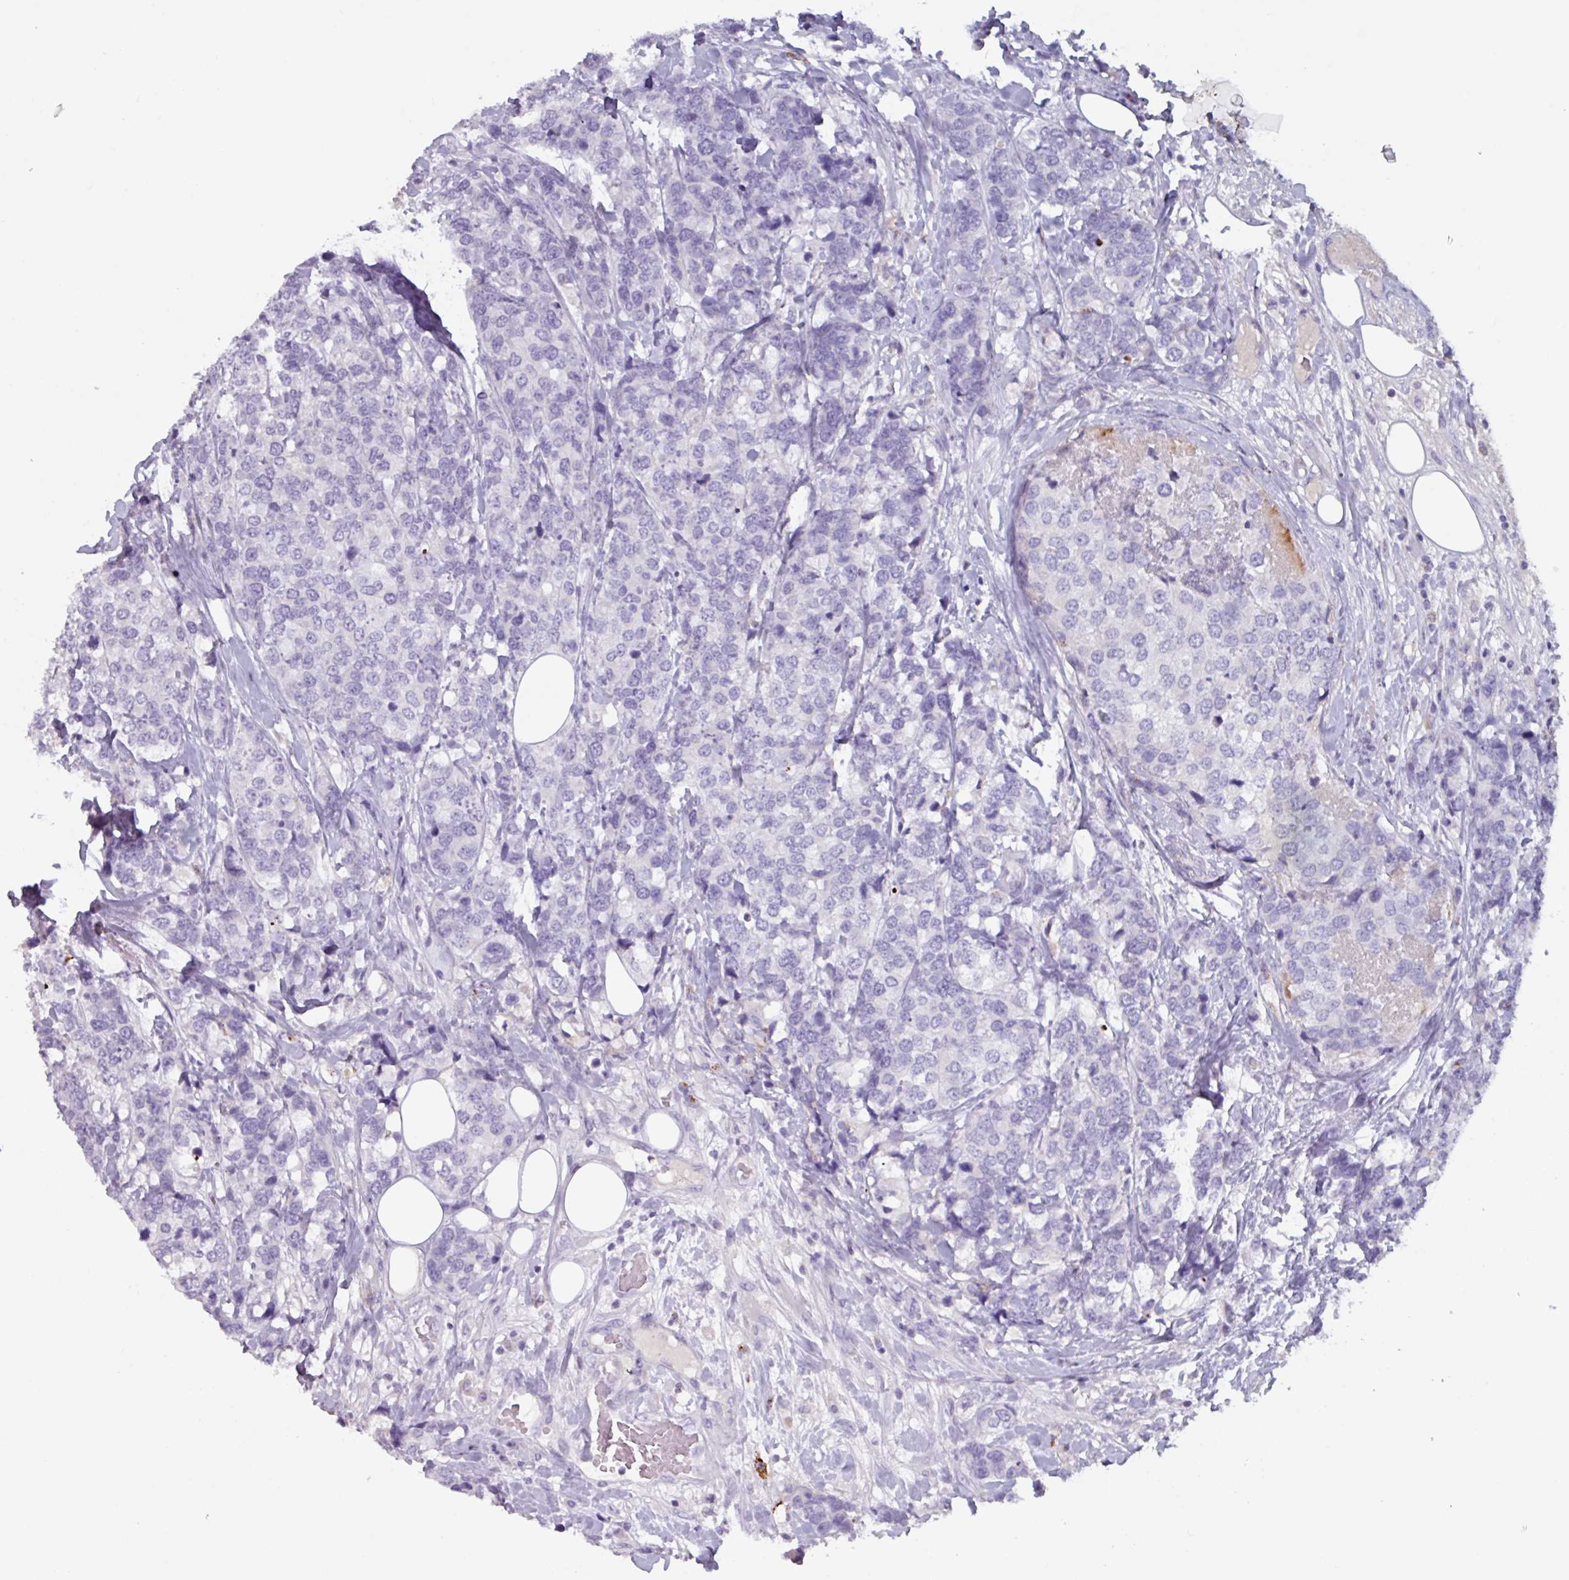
{"staining": {"intensity": "negative", "quantity": "none", "location": "none"}, "tissue": "breast cancer", "cell_type": "Tumor cells", "image_type": "cancer", "snomed": [{"axis": "morphology", "description": "Lobular carcinoma"}, {"axis": "topography", "description": "Breast"}], "caption": "Tumor cells show no significant protein expression in breast cancer (lobular carcinoma).", "gene": "OR2T10", "patient": {"sex": "female", "age": 59}}